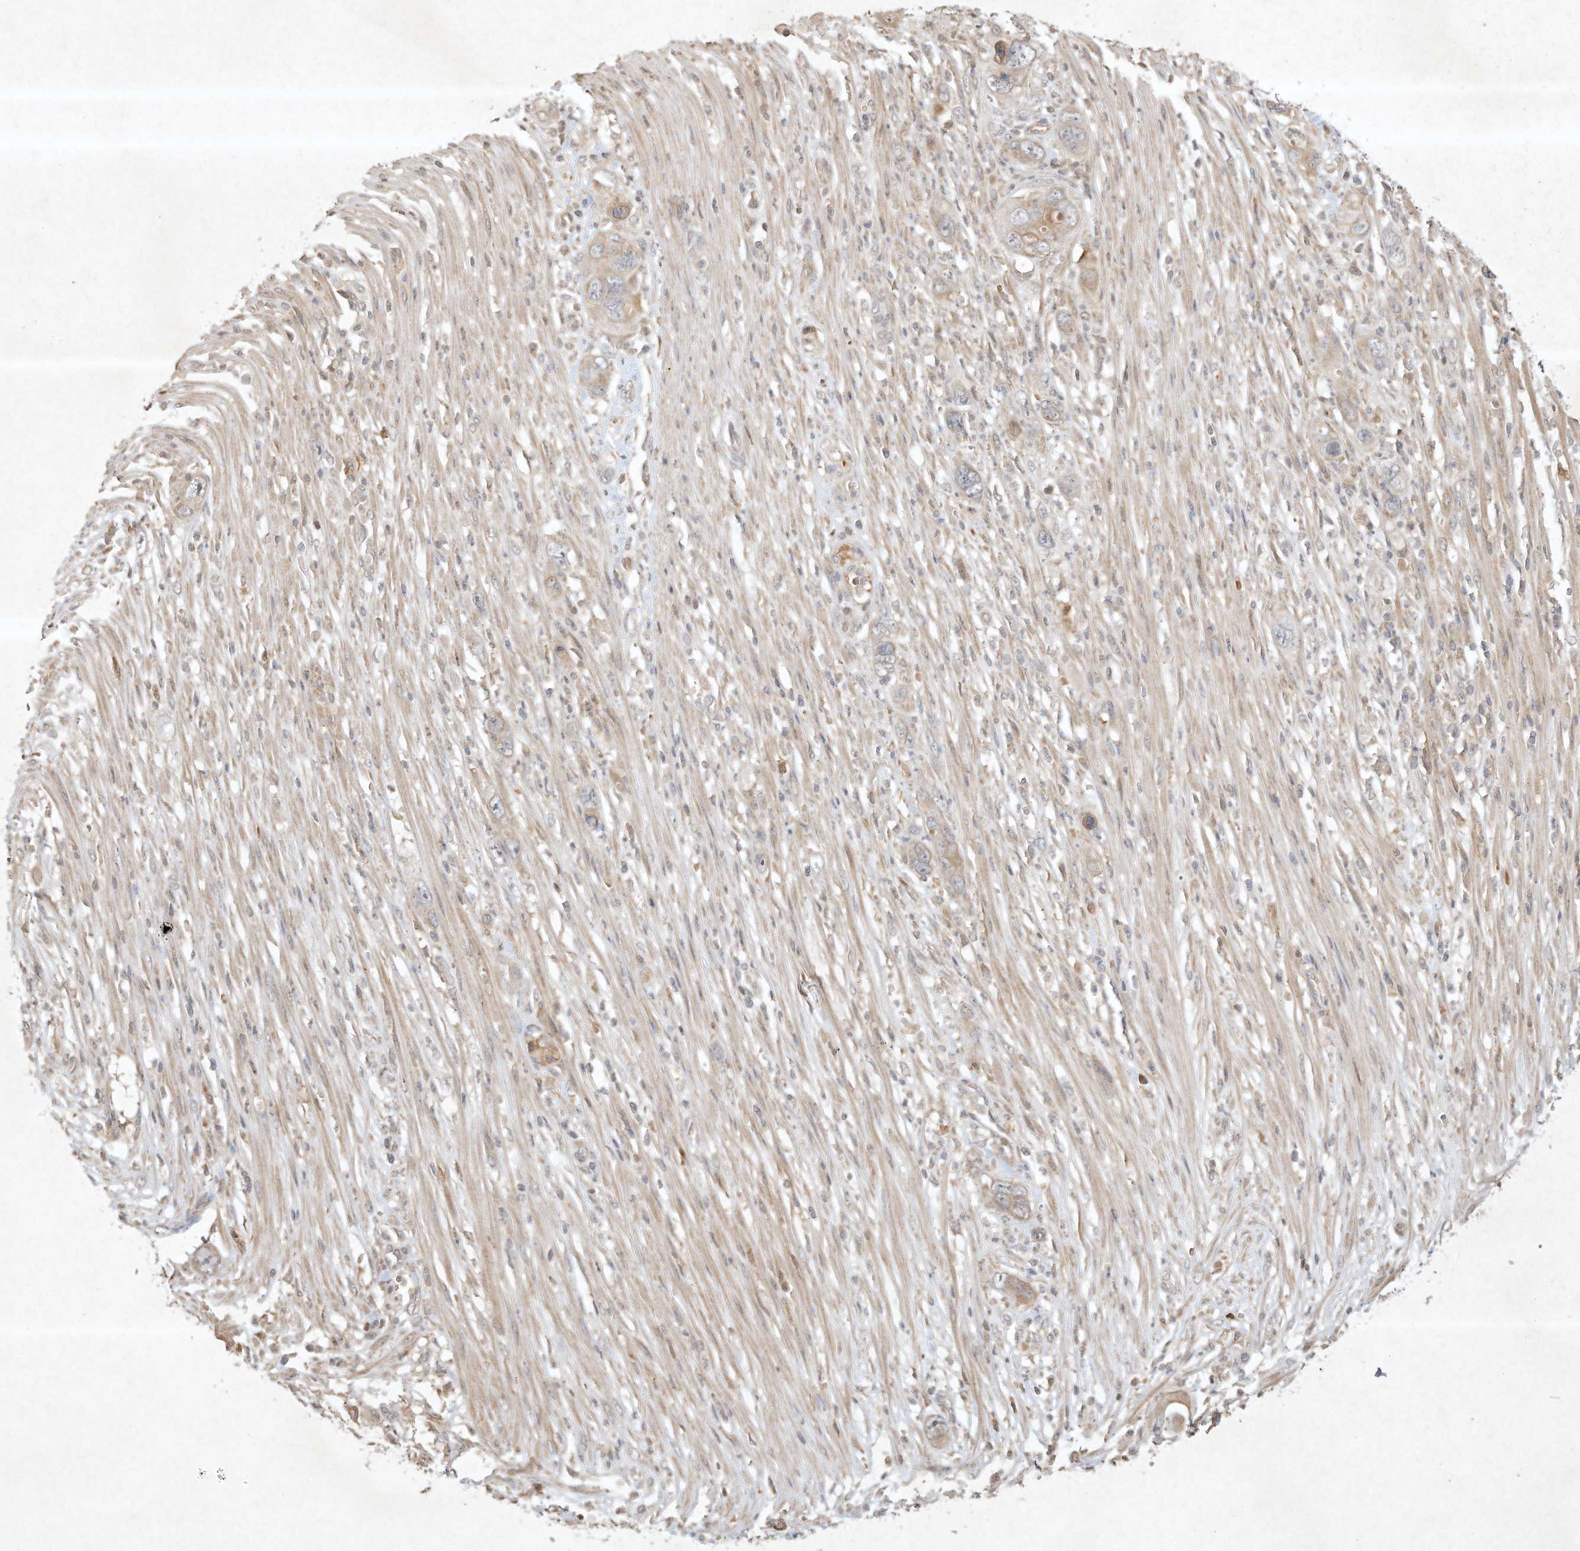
{"staining": {"intensity": "weak", "quantity": "25%-75%", "location": "cytoplasmic/membranous"}, "tissue": "pancreatic cancer", "cell_type": "Tumor cells", "image_type": "cancer", "snomed": [{"axis": "morphology", "description": "Adenocarcinoma, NOS"}, {"axis": "topography", "description": "Pancreas"}], "caption": "DAB (3,3'-diaminobenzidine) immunohistochemical staining of human adenocarcinoma (pancreatic) displays weak cytoplasmic/membranous protein positivity in approximately 25%-75% of tumor cells. (IHC, brightfield microscopy, high magnification).", "gene": "BTRC", "patient": {"sex": "female", "age": 71}}